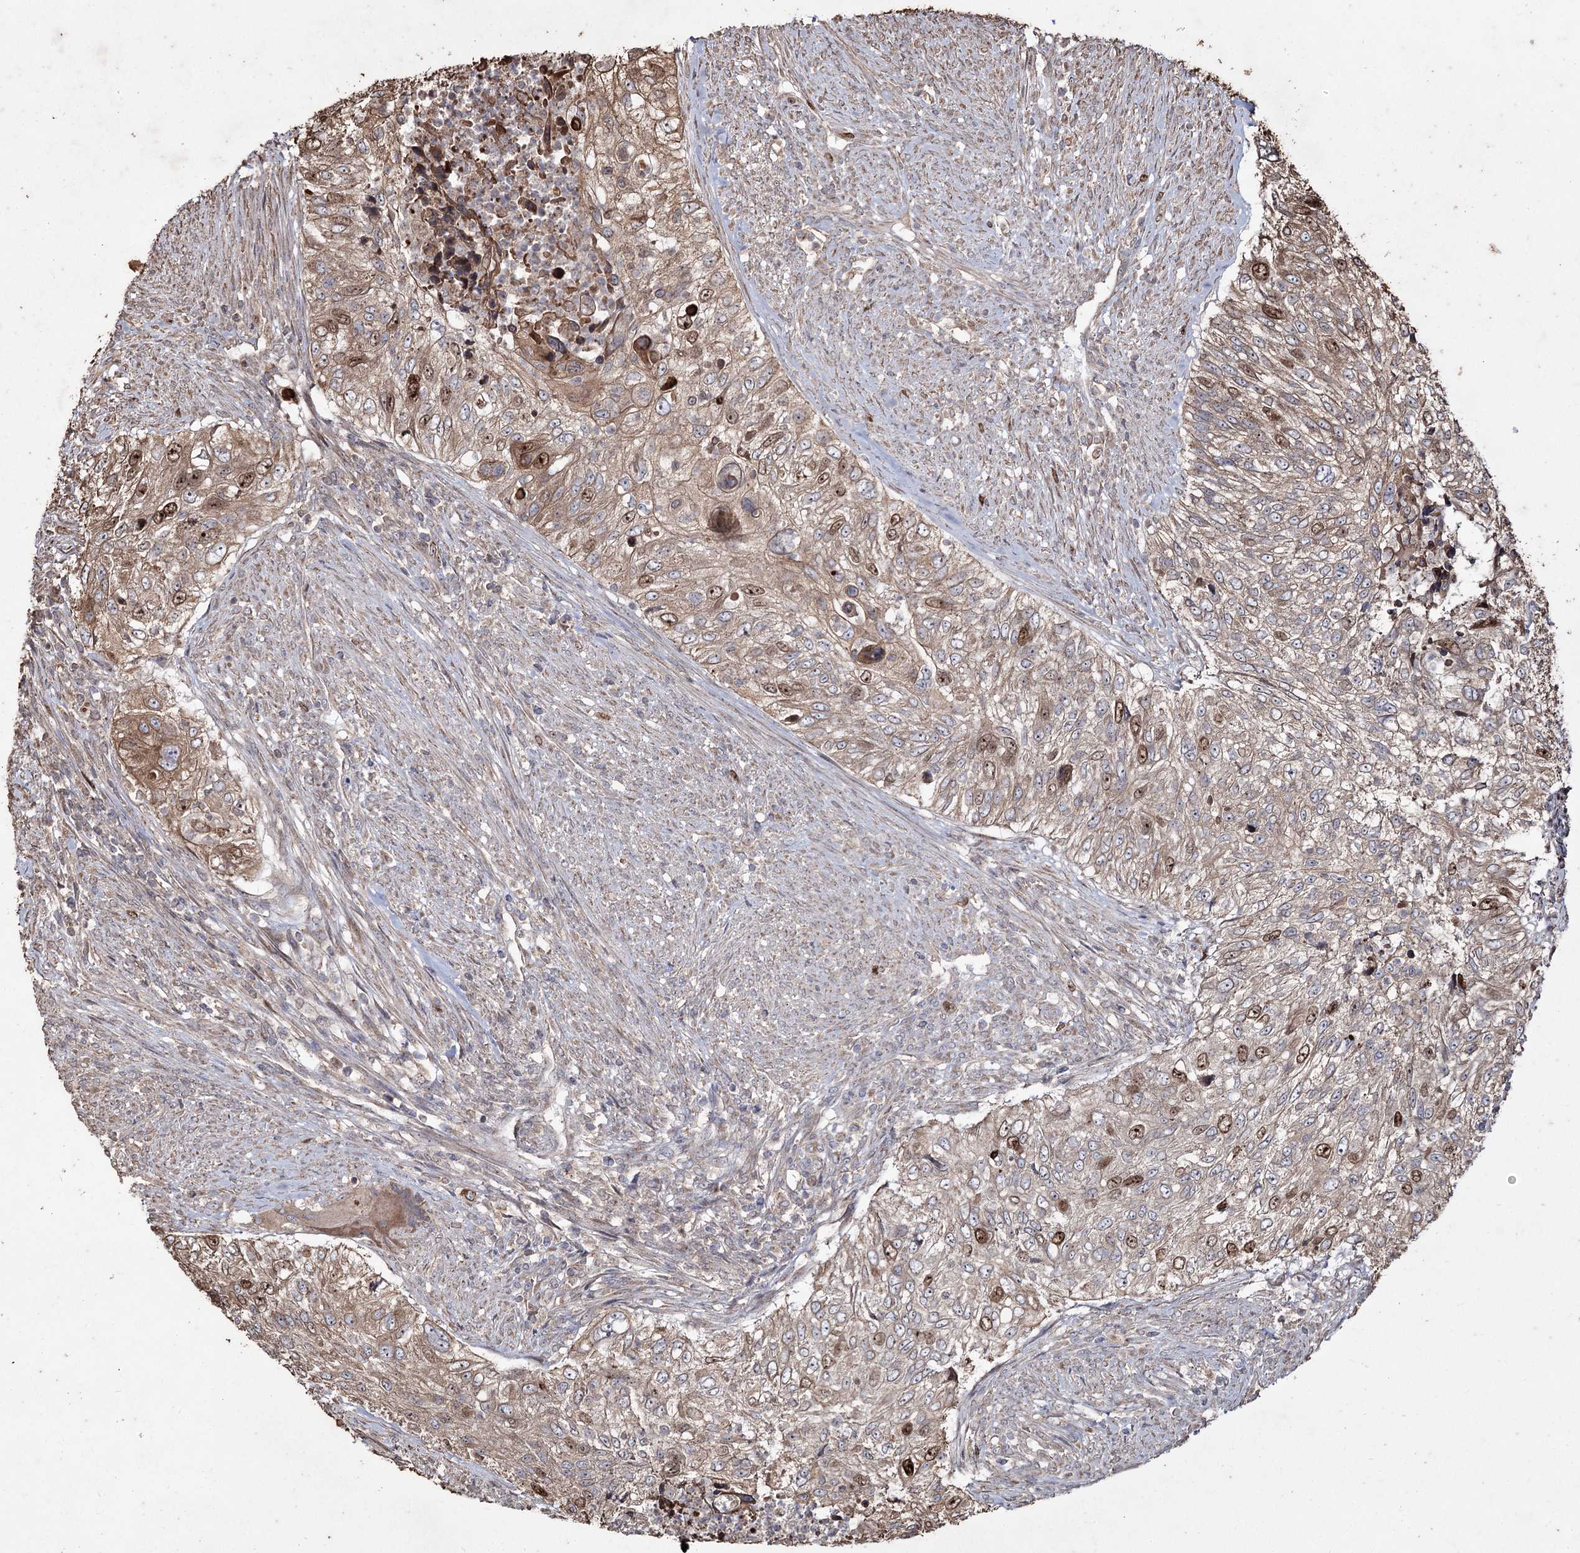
{"staining": {"intensity": "moderate", "quantity": "<25%", "location": "cytoplasmic/membranous,nuclear"}, "tissue": "urothelial cancer", "cell_type": "Tumor cells", "image_type": "cancer", "snomed": [{"axis": "morphology", "description": "Urothelial carcinoma, High grade"}, {"axis": "topography", "description": "Urinary bladder"}], "caption": "Brown immunohistochemical staining in human urothelial cancer shows moderate cytoplasmic/membranous and nuclear staining in approximately <25% of tumor cells.", "gene": "PRC1", "patient": {"sex": "female", "age": 60}}